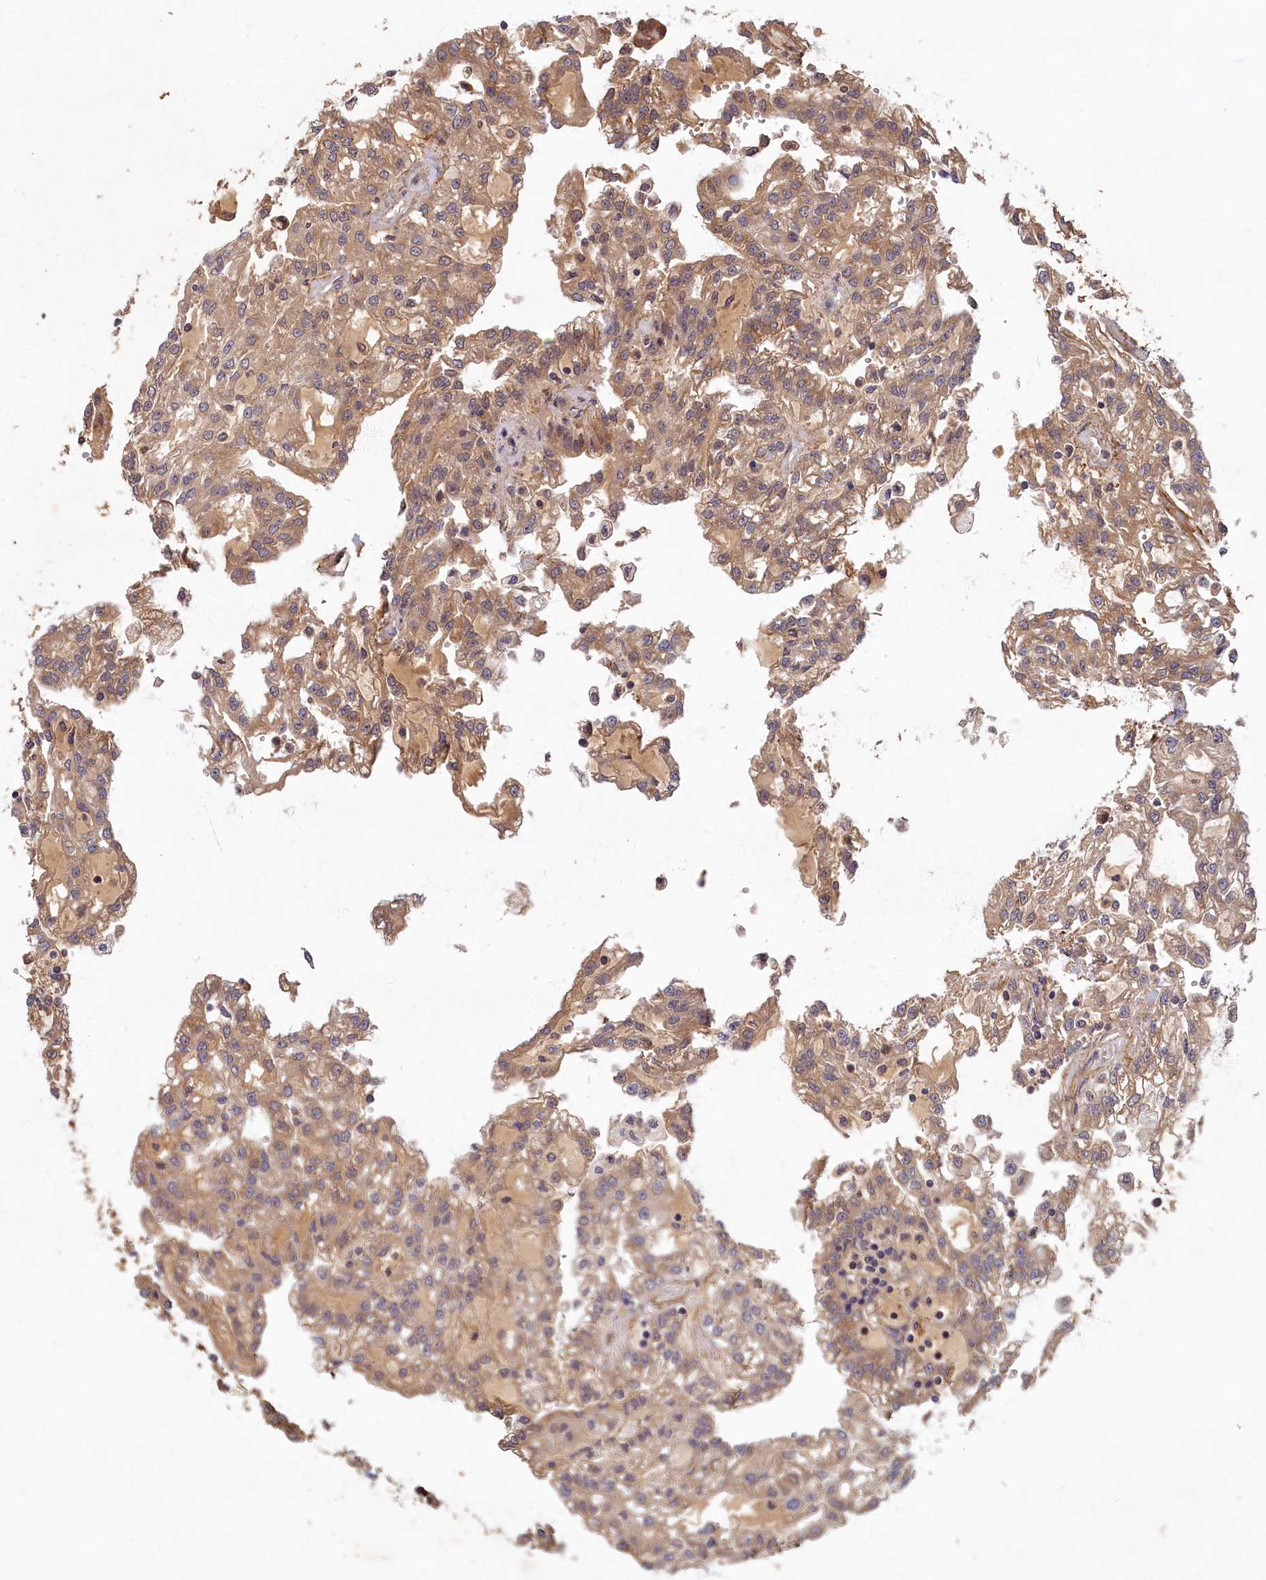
{"staining": {"intensity": "moderate", "quantity": "25%-75%", "location": "cytoplasmic/membranous"}, "tissue": "renal cancer", "cell_type": "Tumor cells", "image_type": "cancer", "snomed": [{"axis": "morphology", "description": "Adenocarcinoma, NOS"}, {"axis": "topography", "description": "Kidney"}], "caption": "Tumor cells display moderate cytoplasmic/membranous expression in approximately 25%-75% of cells in adenocarcinoma (renal).", "gene": "LCMT2", "patient": {"sex": "male", "age": 63}}